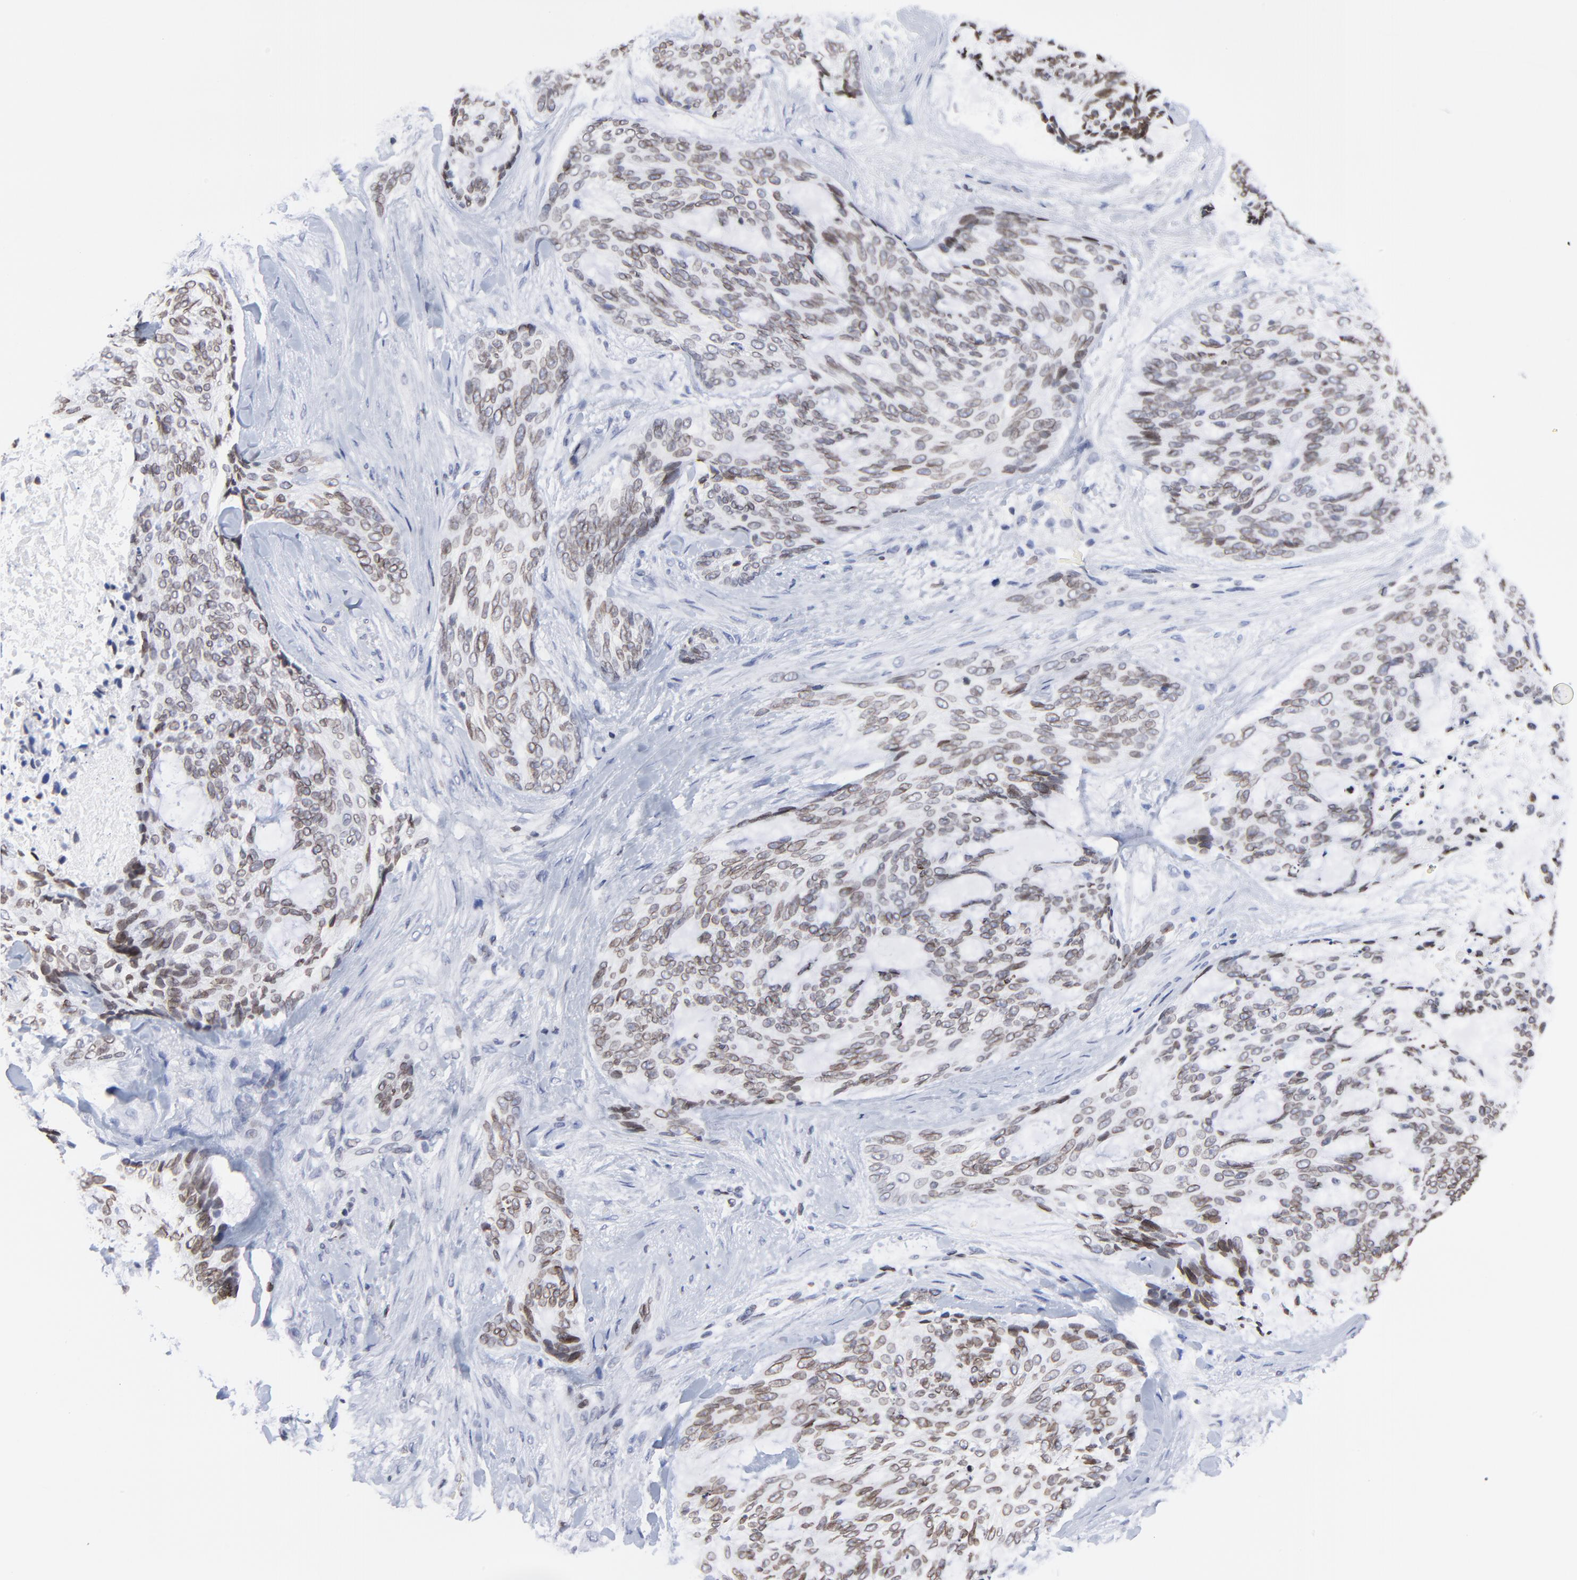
{"staining": {"intensity": "weak", "quantity": ">75%", "location": "cytoplasmic/membranous,nuclear"}, "tissue": "skin cancer", "cell_type": "Tumor cells", "image_type": "cancer", "snomed": [{"axis": "morphology", "description": "Normal tissue, NOS"}, {"axis": "morphology", "description": "Basal cell carcinoma"}, {"axis": "topography", "description": "Skin"}], "caption": "Skin cancer was stained to show a protein in brown. There is low levels of weak cytoplasmic/membranous and nuclear positivity in about >75% of tumor cells.", "gene": "THAP7", "patient": {"sex": "female", "age": 71}}